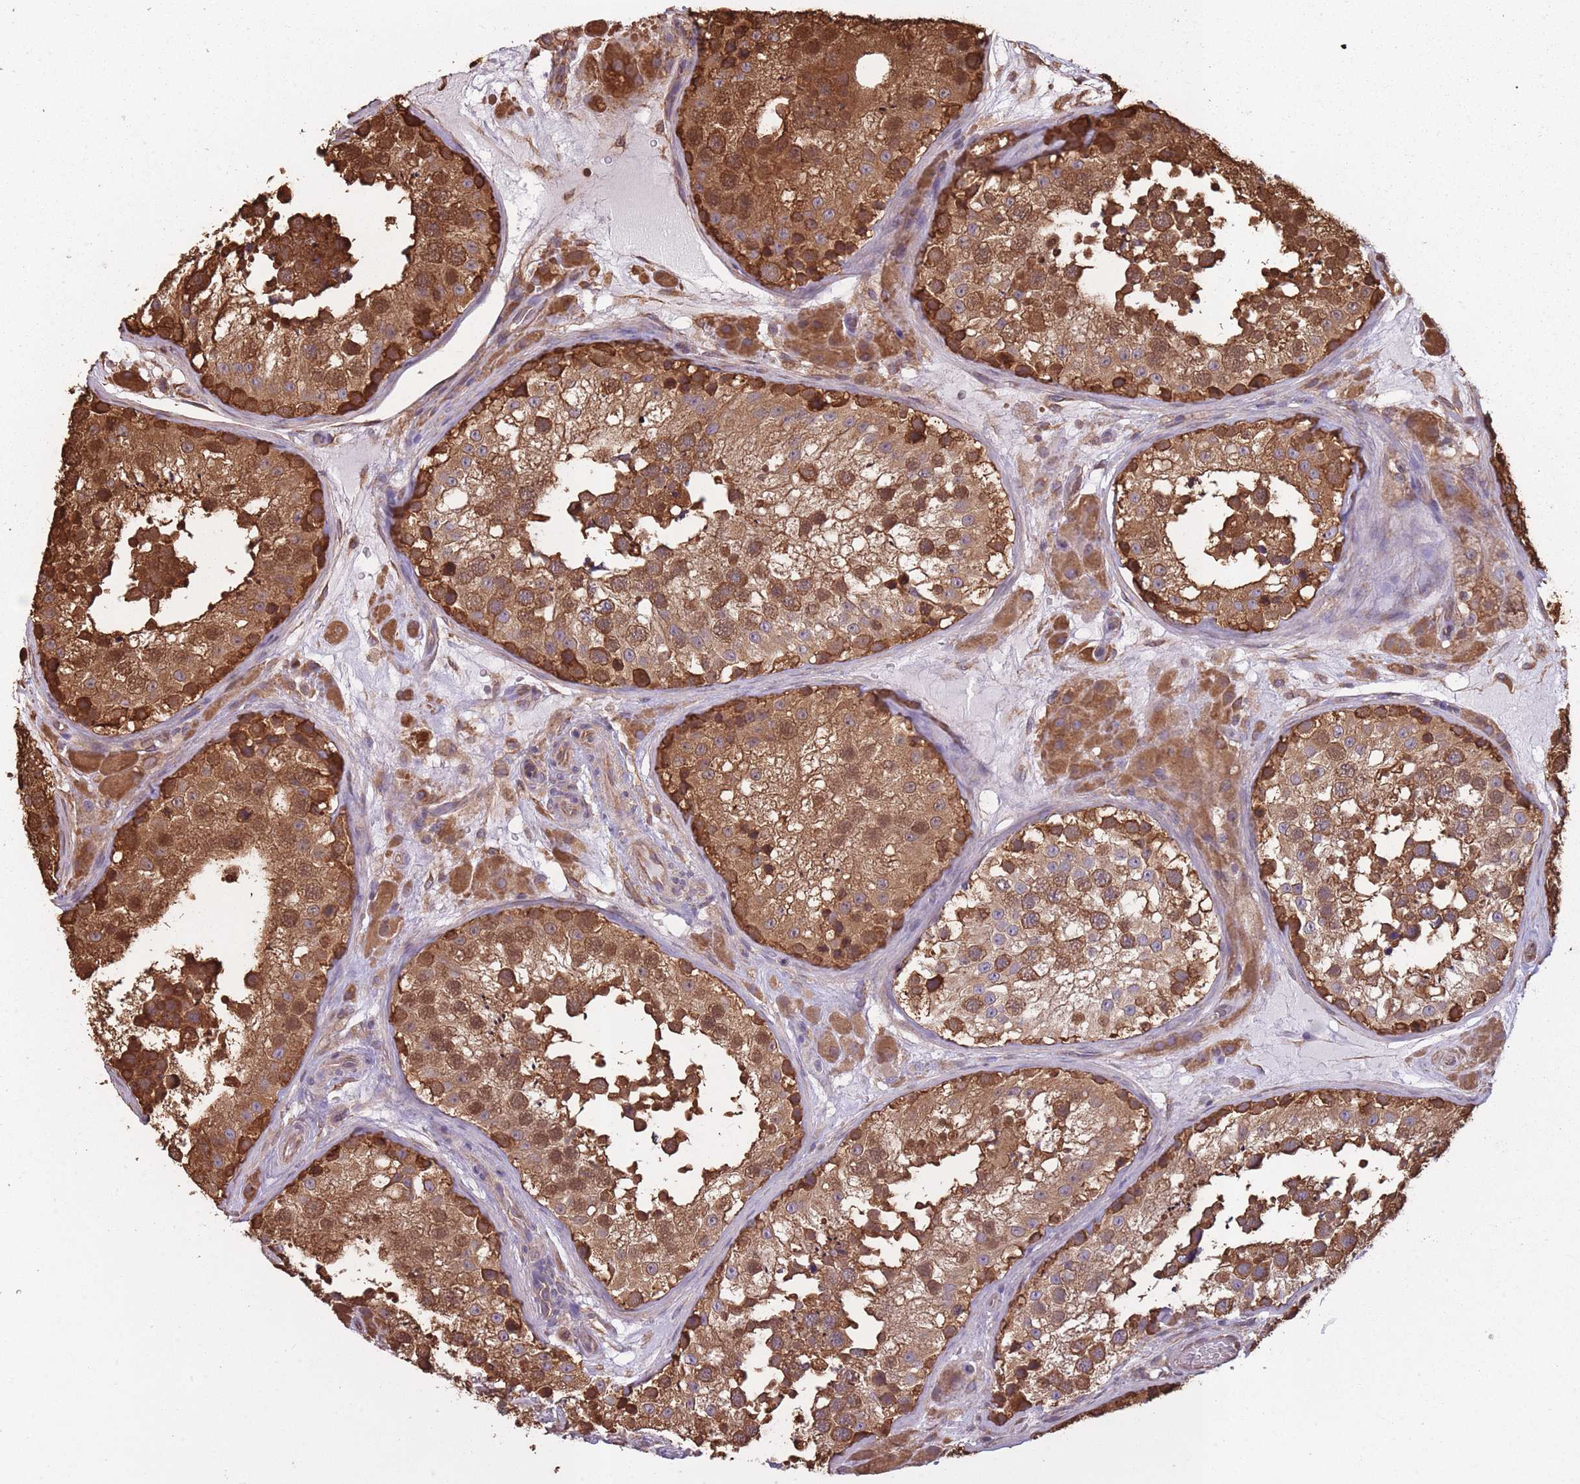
{"staining": {"intensity": "strong", "quantity": ">75%", "location": "cytoplasmic/membranous"}, "tissue": "testis", "cell_type": "Cells in seminiferous ducts", "image_type": "normal", "snomed": [{"axis": "morphology", "description": "Normal tissue, NOS"}, {"axis": "topography", "description": "Testis"}], "caption": "Human testis stained with a brown dye reveals strong cytoplasmic/membranous positive staining in approximately >75% of cells in seminiferous ducts.", "gene": "ARL13B", "patient": {"sex": "male", "age": 26}}